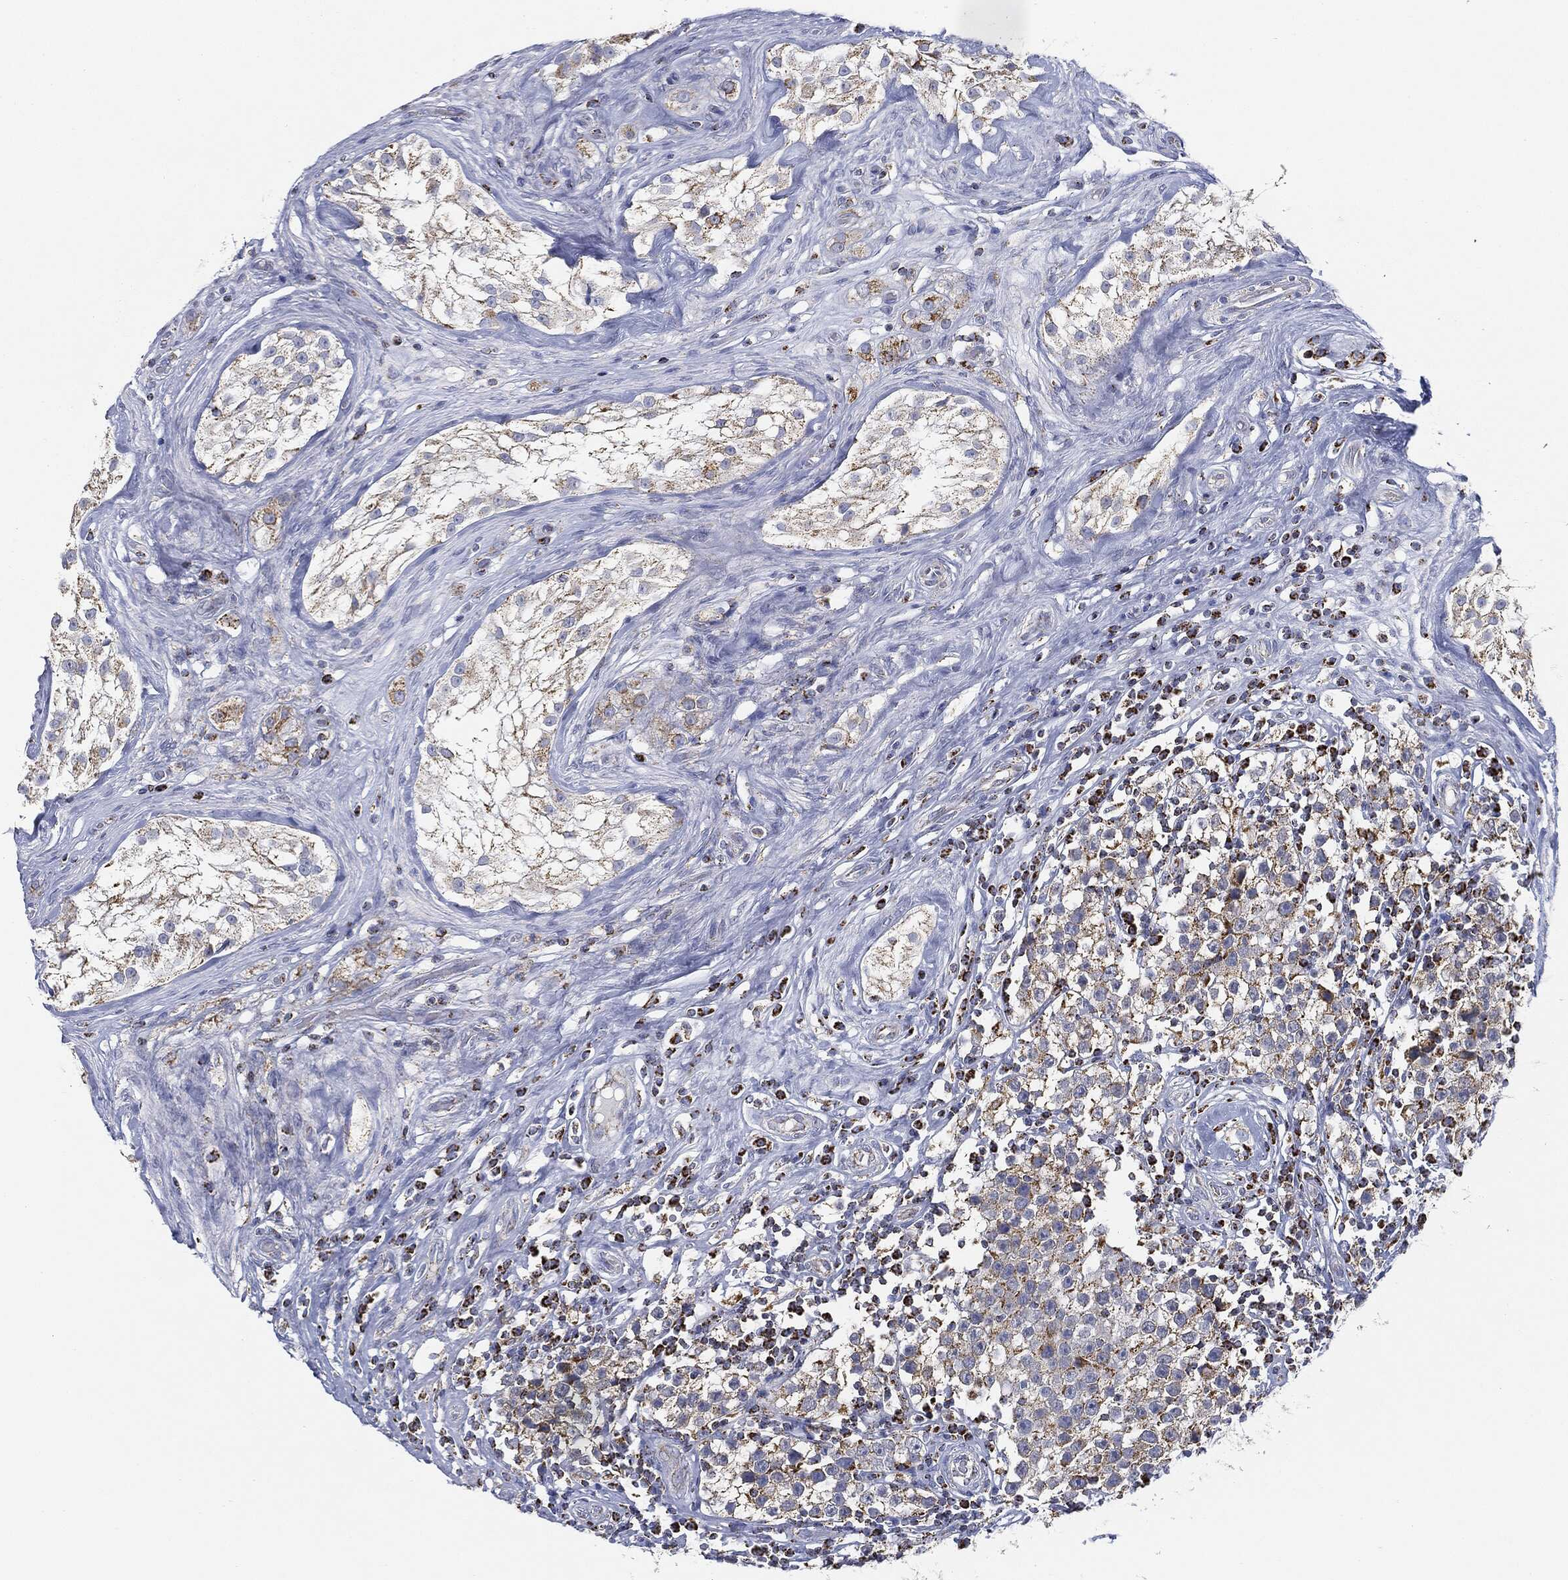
{"staining": {"intensity": "moderate", "quantity": "25%-75%", "location": "cytoplasmic/membranous"}, "tissue": "testis cancer", "cell_type": "Tumor cells", "image_type": "cancer", "snomed": [{"axis": "morphology", "description": "Seminoma, NOS"}, {"axis": "morphology", "description": "Carcinoma, Embryonal, NOS"}, {"axis": "topography", "description": "Testis"}], "caption": "About 25%-75% of tumor cells in testis embryonal carcinoma show moderate cytoplasmic/membranous protein positivity as visualized by brown immunohistochemical staining.", "gene": "CAPN15", "patient": {"sex": "male", "age": 41}}